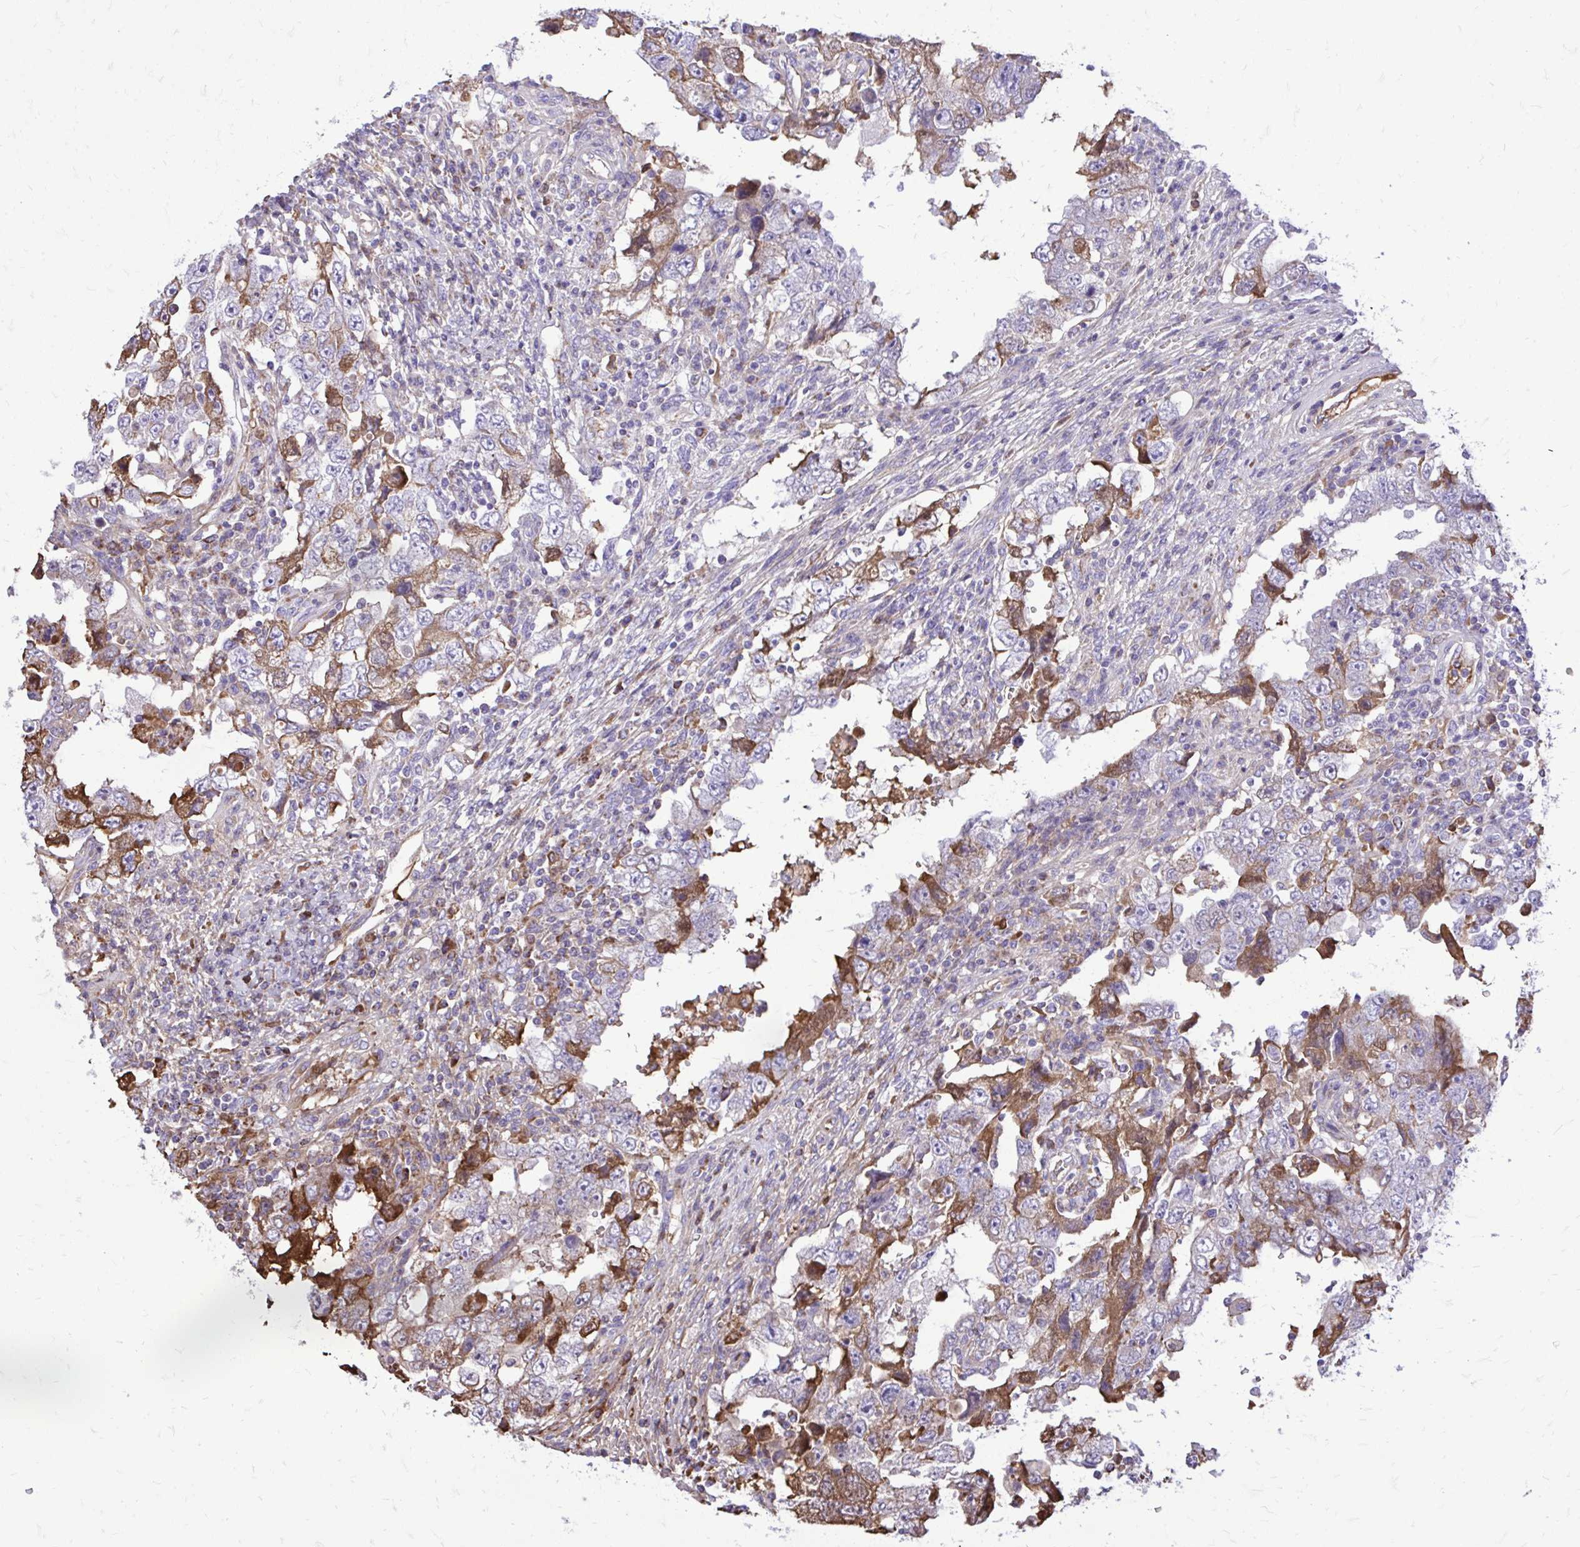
{"staining": {"intensity": "moderate", "quantity": "25%-75%", "location": "cytoplasmic/membranous"}, "tissue": "testis cancer", "cell_type": "Tumor cells", "image_type": "cancer", "snomed": [{"axis": "morphology", "description": "Carcinoma, Embryonal, NOS"}, {"axis": "topography", "description": "Testis"}], "caption": "There is medium levels of moderate cytoplasmic/membranous positivity in tumor cells of embryonal carcinoma (testis), as demonstrated by immunohistochemical staining (brown color).", "gene": "ATP13A2", "patient": {"sex": "male", "age": 26}}